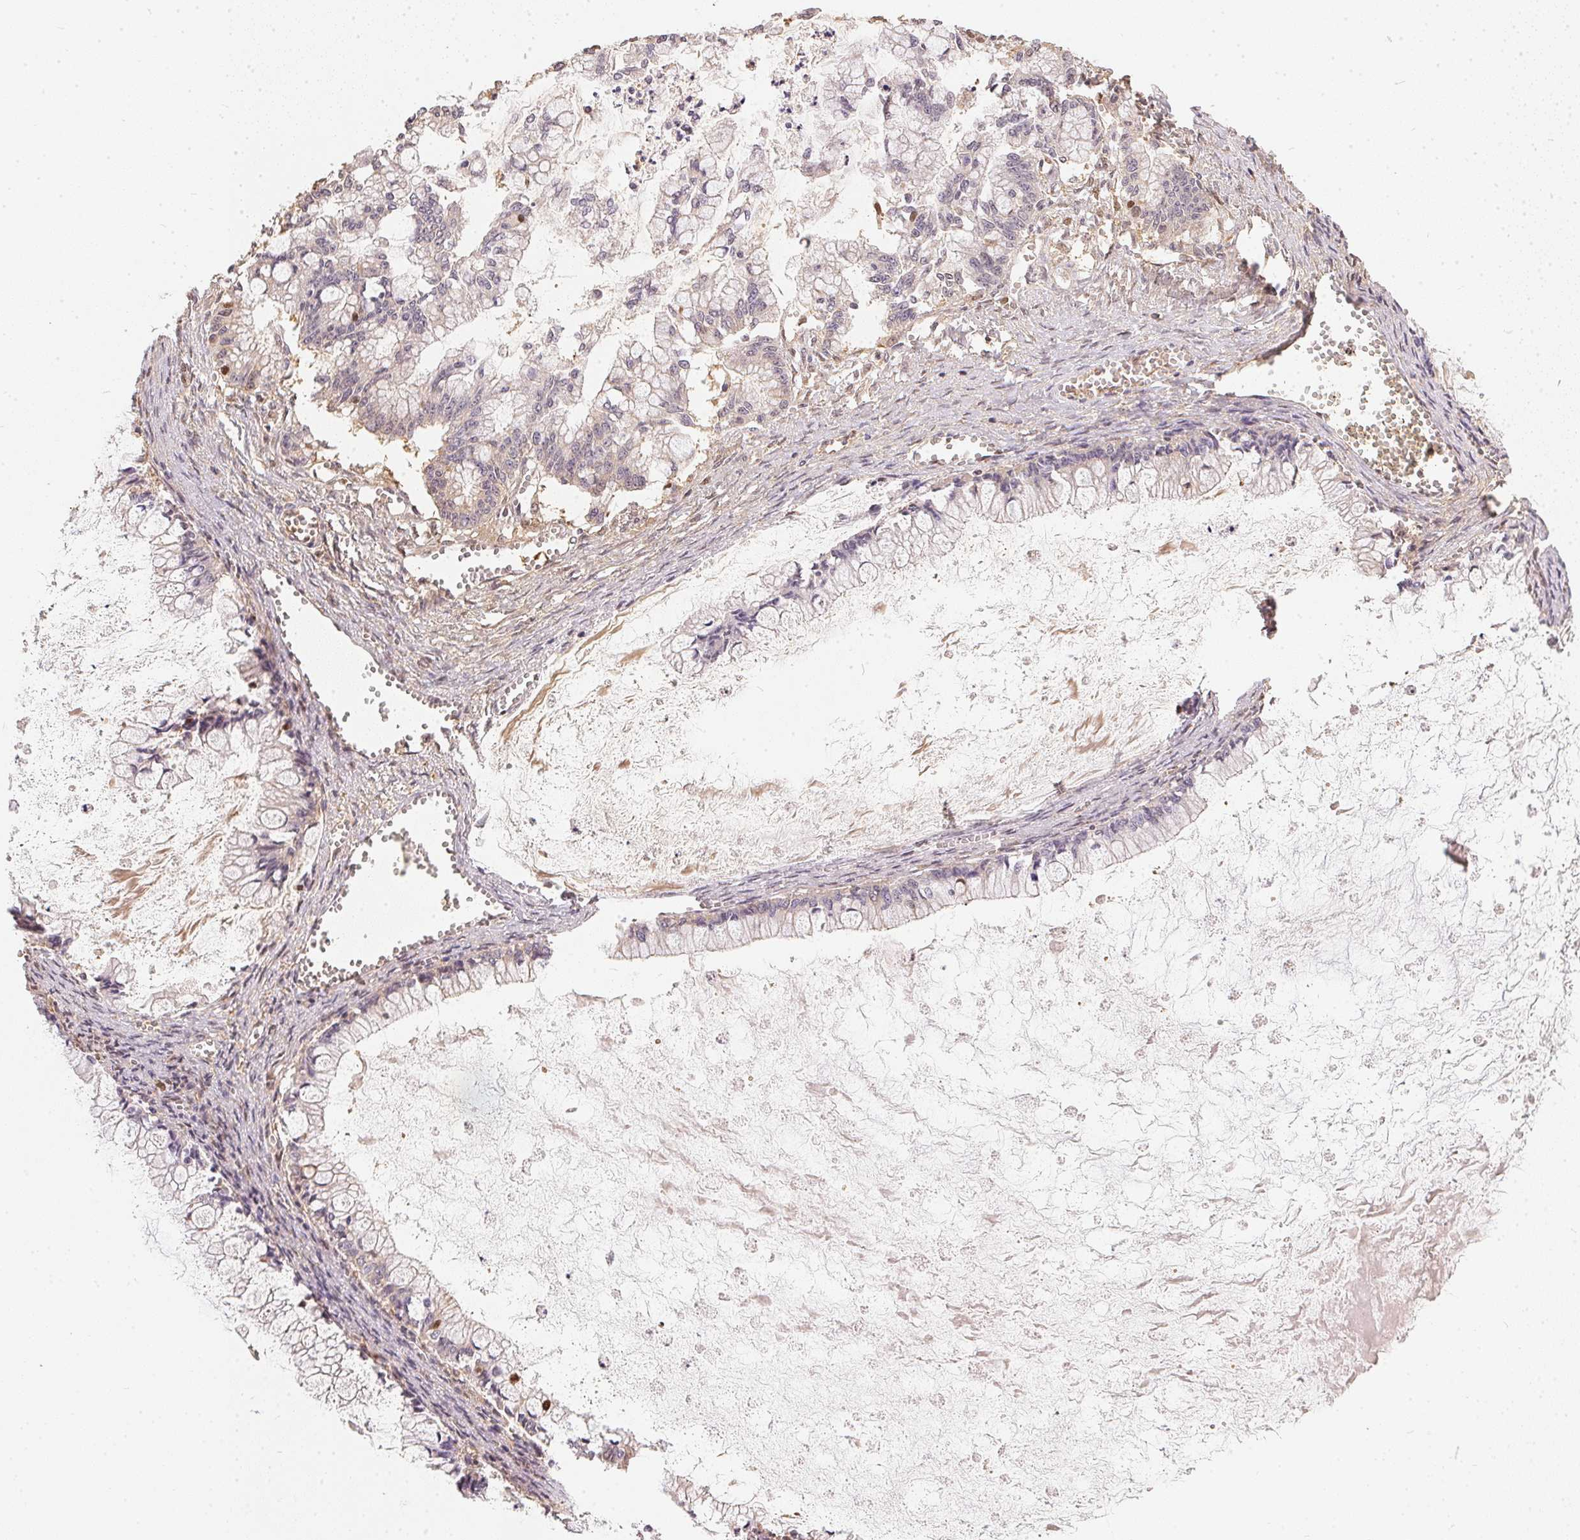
{"staining": {"intensity": "negative", "quantity": "none", "location": "none"}, "tissue": "ovarian cancer", "cell_type": "Tumor cells", "image_type": "cancer", "snomed": [{"axis": "morphology", "description": "Cystadenocarcinoma, mucinous, NOS"}, {"axis": "topography", "description": "Ovary"}], "caption": "Immunohistochemistry (IHC) of human ovarian cancer shows no positivity in tumor cells.", "gene": "BLMH", "patient": {"sex": "female", "age": 67}}